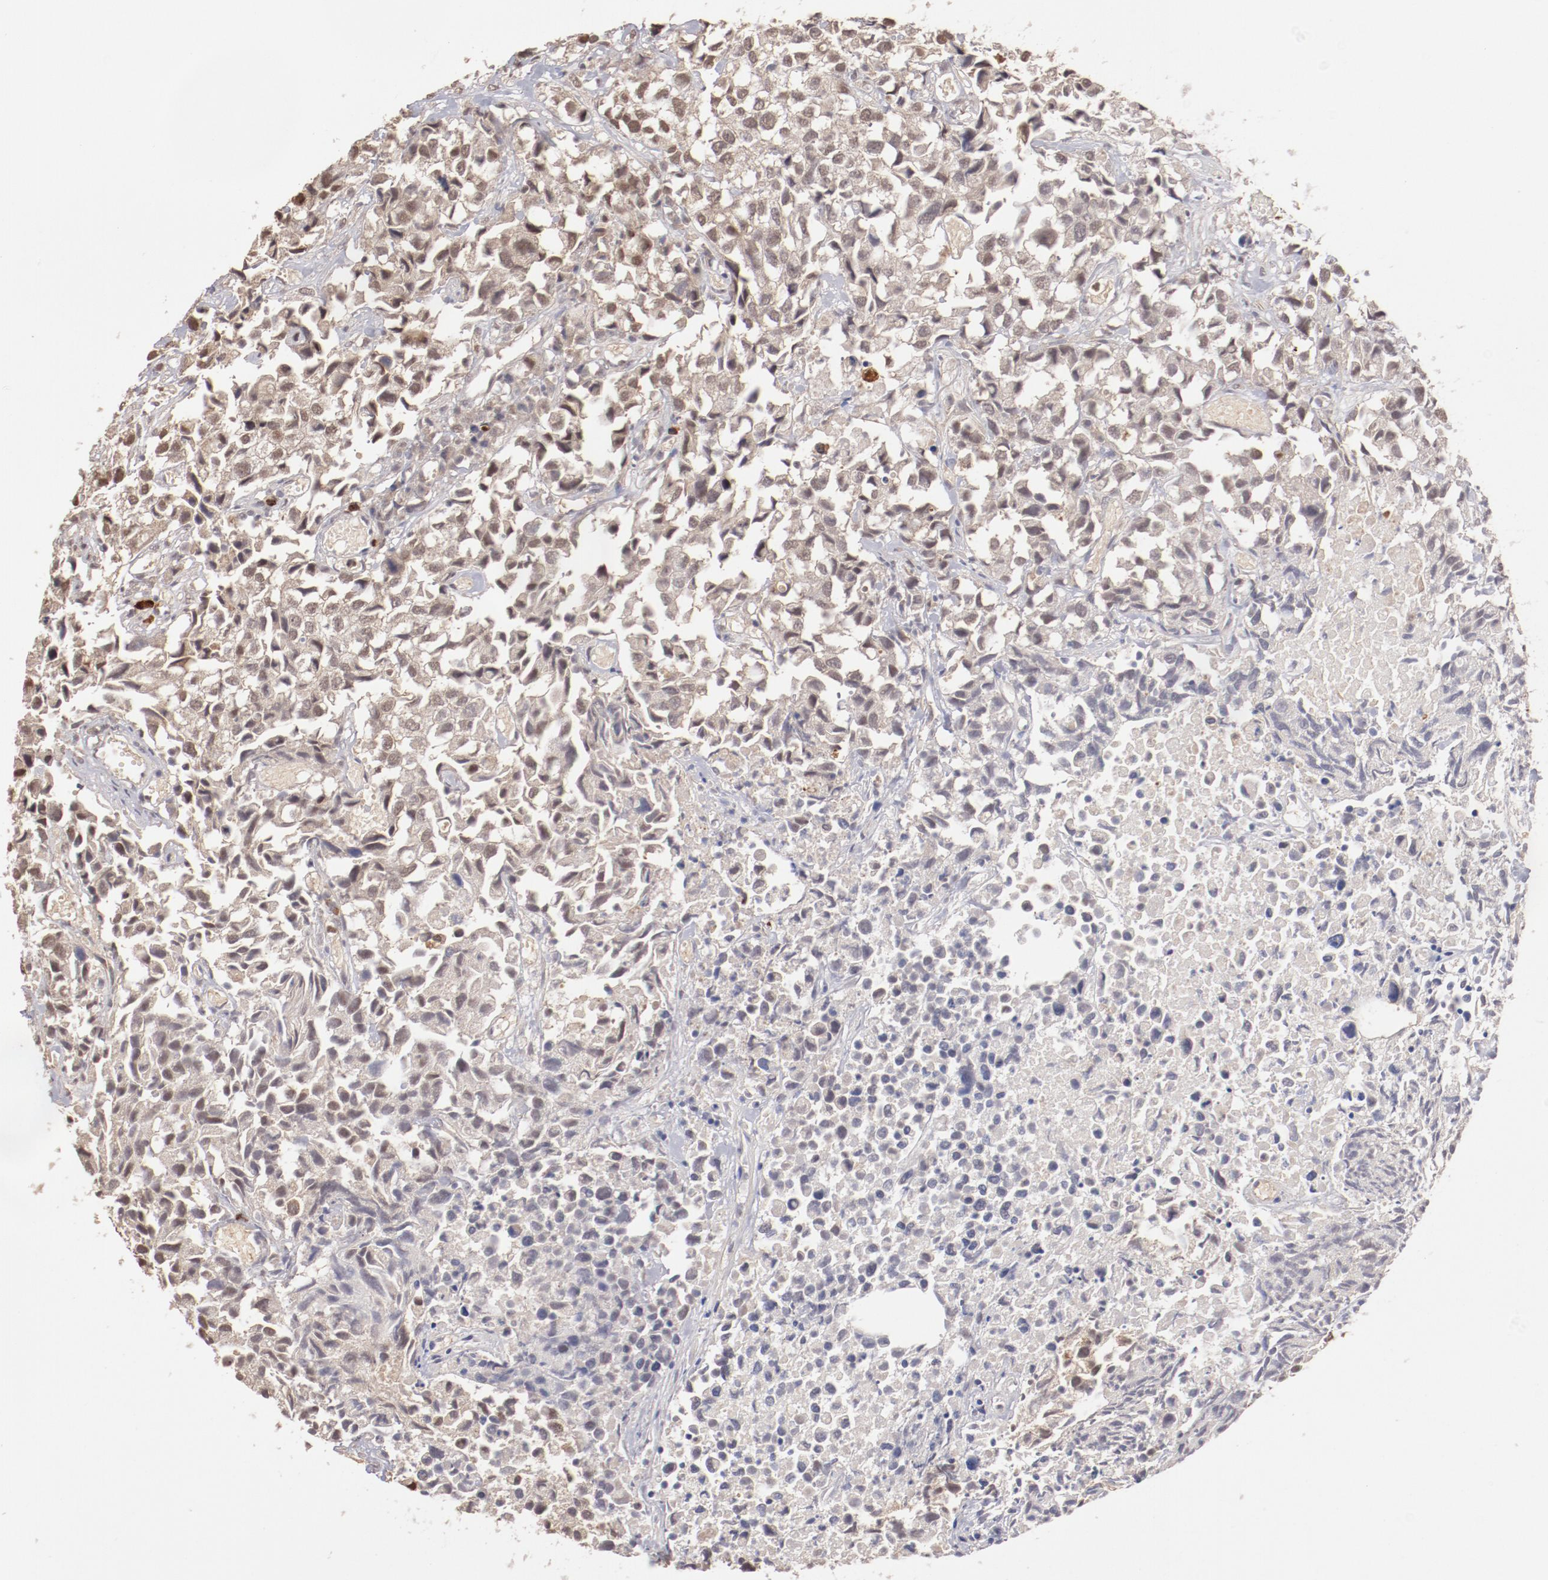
{"staining": {"intensity": "weak", "quantity": ">75%", "location": "cytoplasmic/membranous,nuclear"}, "tissue": "urothelial cancer", "cell_type": "Tumor cells", "image_type": "cancer", "snomed": [{"axis": "morphology", "description": "Urothelial carcinoma, High grade"}, {"axis": "topography", "description": "Urinary bladder"}], "caption": "This image demonstrates urothelial cancer stained with IHC to label a protein in brown. The cytoplasmic/membranous and nuclear of tumor cells show weak positivity for the protein. Nuclei are counter-stained blue.", "gene": "NFE2", "patient": {"sex": "female", "age": 75}}